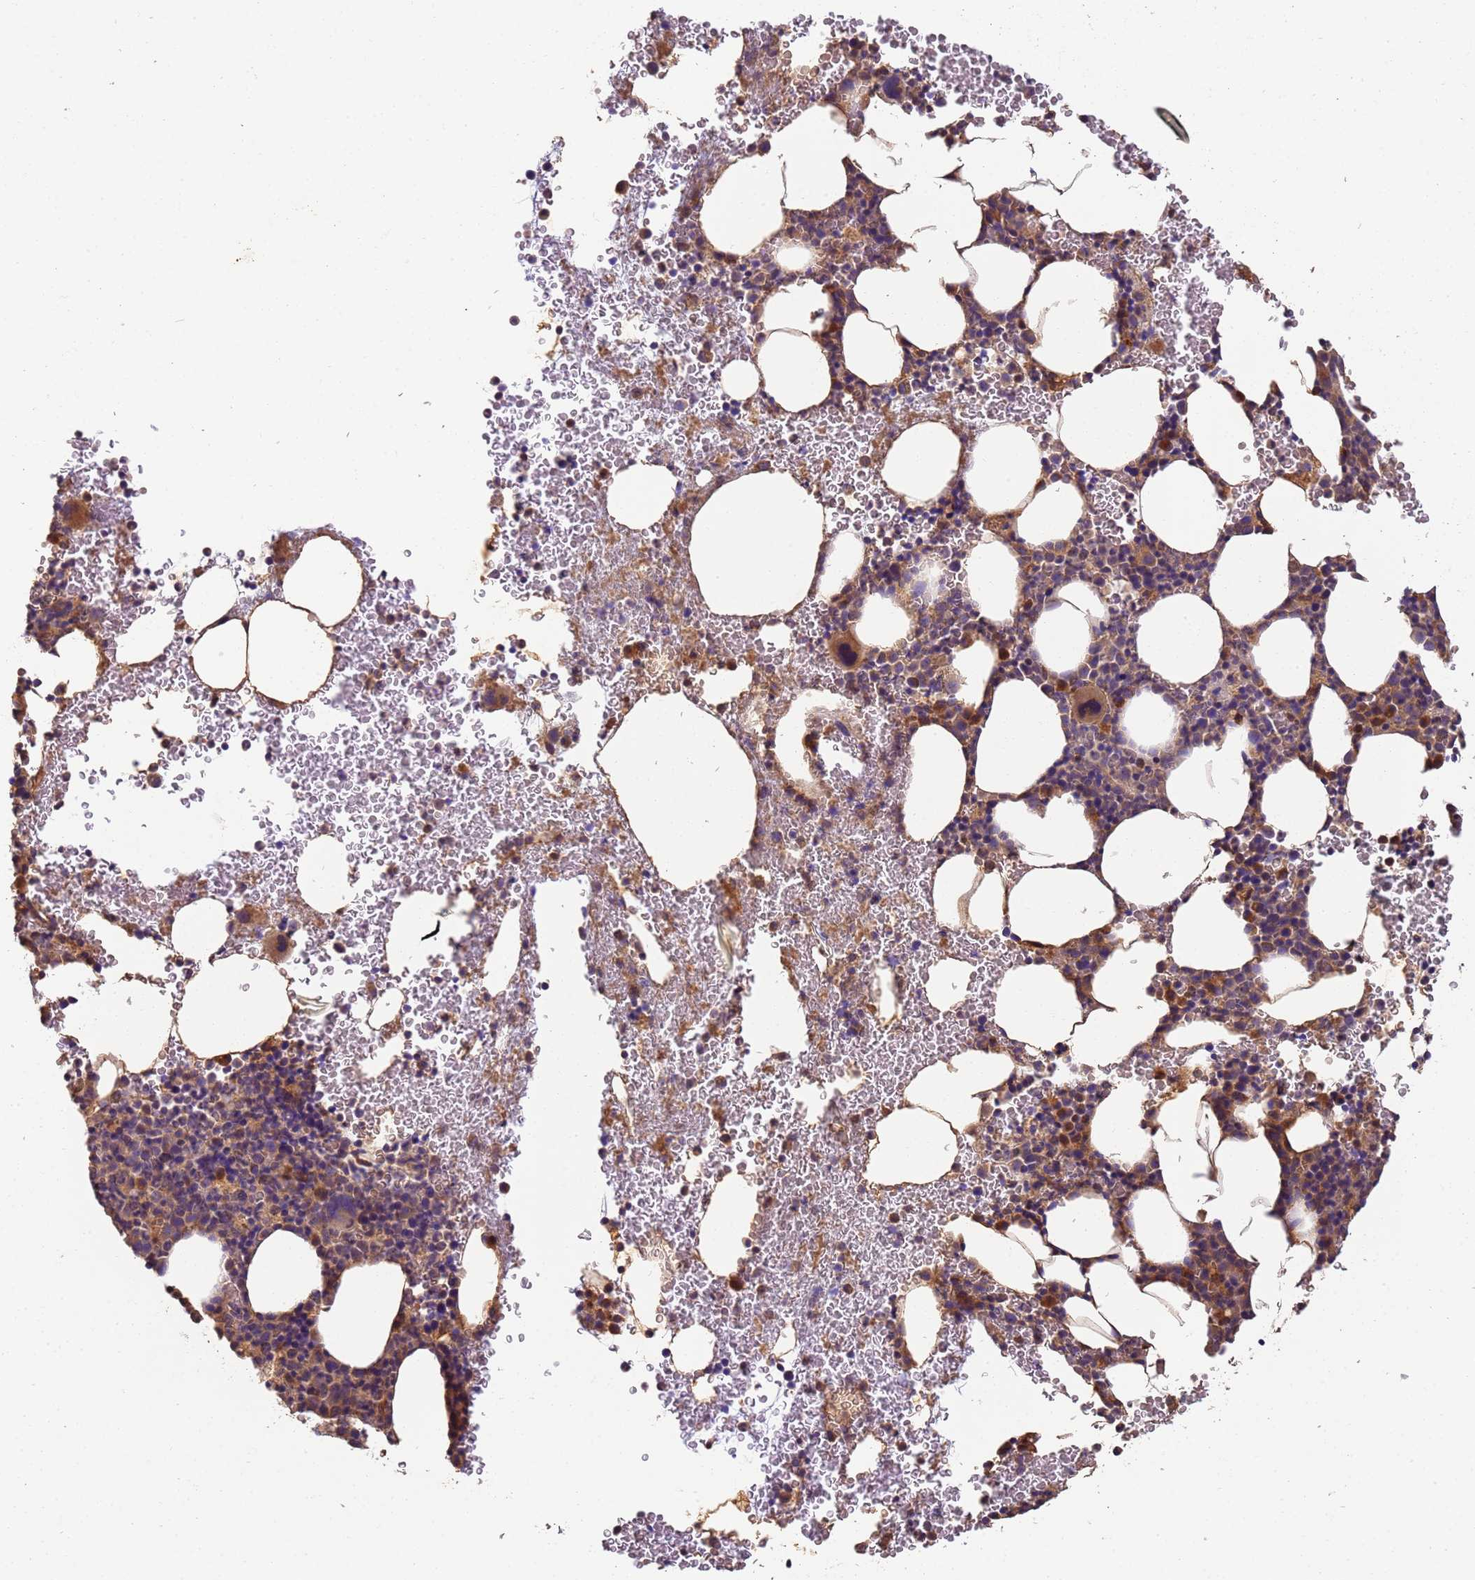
{"staining": {"intensity": "moderate", "quantity": "<25%", "location": "cytoplasmic/membranous"}, "tissue": "bone marrow", "cell_type": "Hematopoietic cells", "image_type": "normal", "snomed": [{"axis": "morphology", "description": "Normal tissue, NOS"}, {"axis": "morphology", "description": "Inflammation, NOS"}, {"axis": "topography", "description": "Bone marrow"}], "caption": "The image shows staining of benign bone marrow, revealing moderate cytoplasmic/membranous protein positivity (brown color) within hematopoietic cells. (Stains: DAB (3,3'-diaminobenzidine) in brown, nuclei in blue, Microscopy: brightfield microscopy at high magnification).", "gene": "TIGAR", "patient": {"sex": "female", "age": 78}}